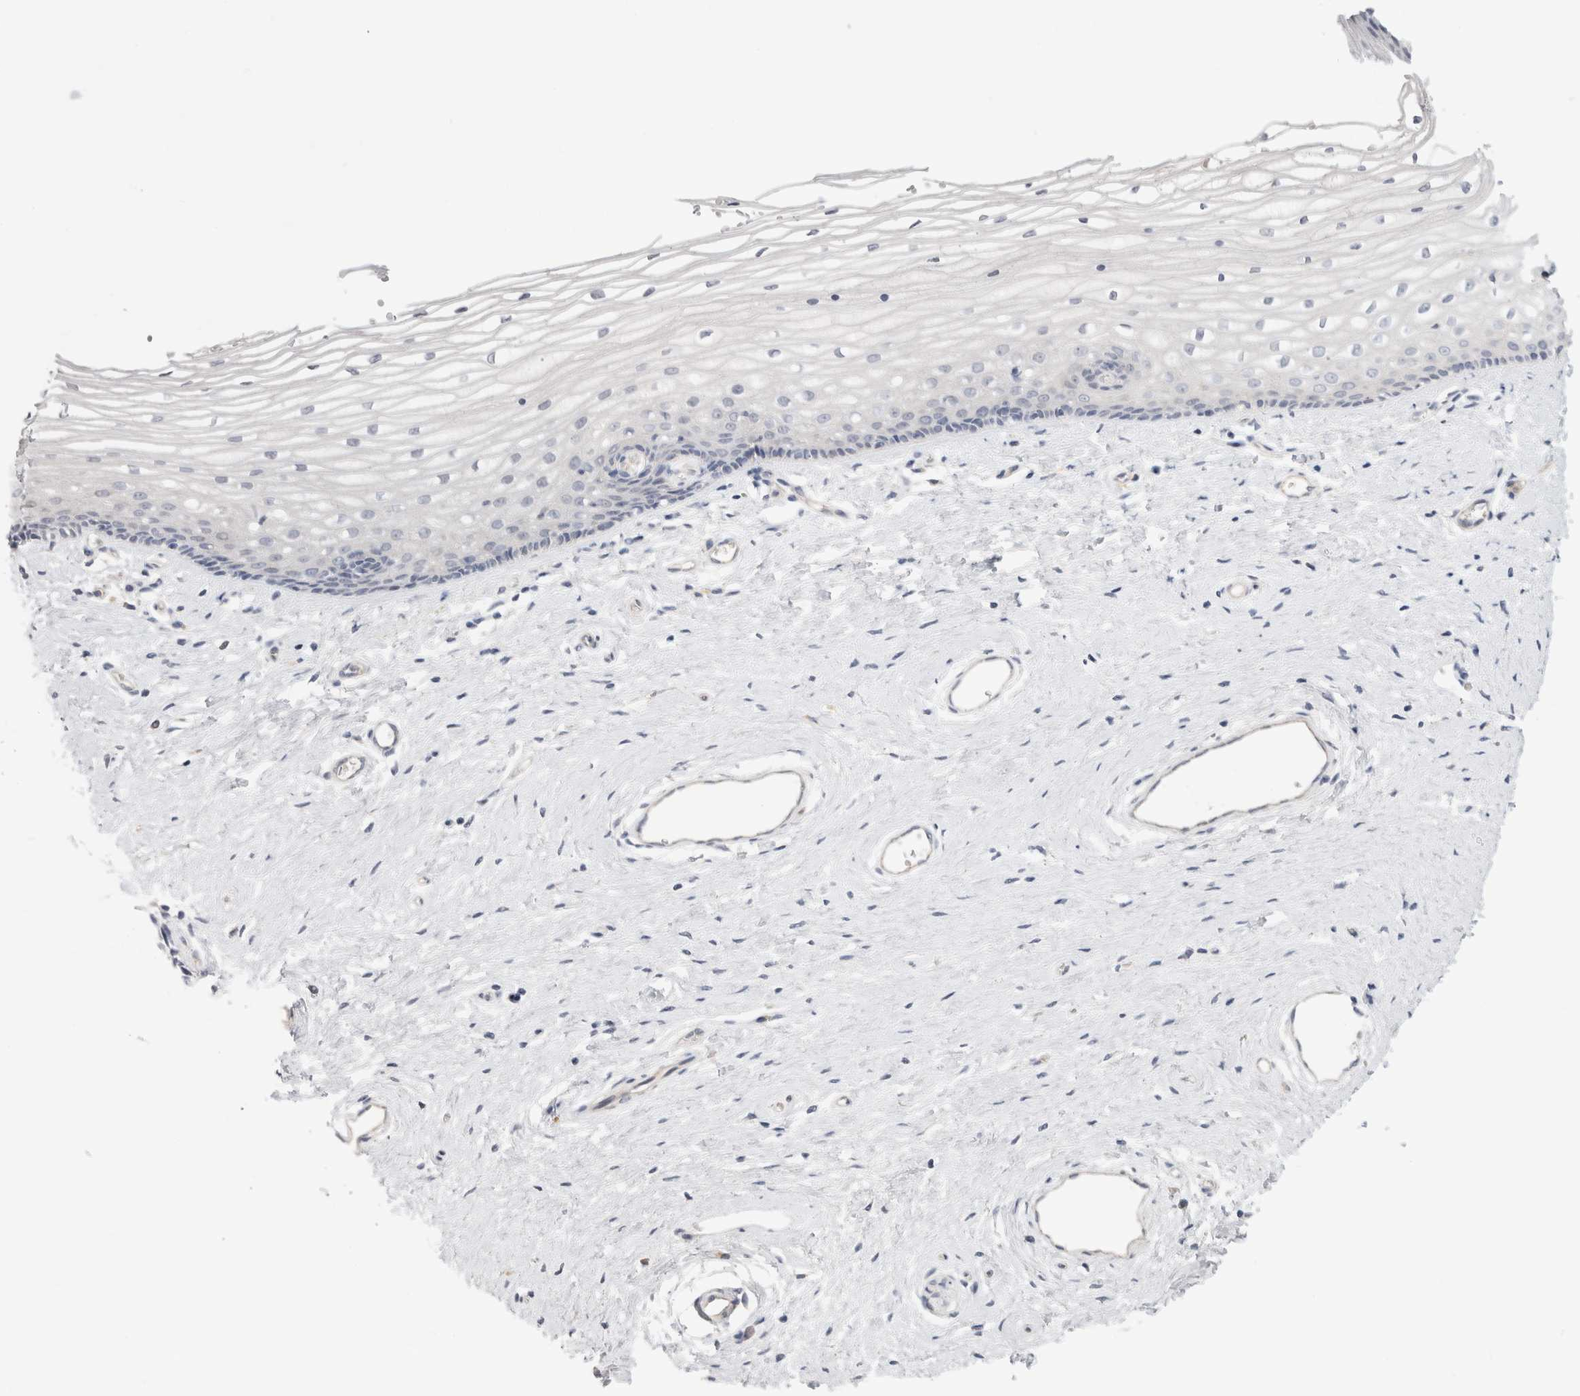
{"staining": {"intensity": "negative", "quantity": "none", "location": "none"}, "tissue": "vagina", "cell_type": "Squamous epithelial cells", "image_type": "normal", "snomed": [{"axis": "morphology", "description": "Normal tissue, NOS"}, {"axis": "topography", "description": "Vagina"}], "caption": "Immunohistochemical staining of unremarkable vagina exhibits no significant positivity in squamous epithelial cells.", "gene": "AFP", "patient": {"sex": "female", "age": 46}}